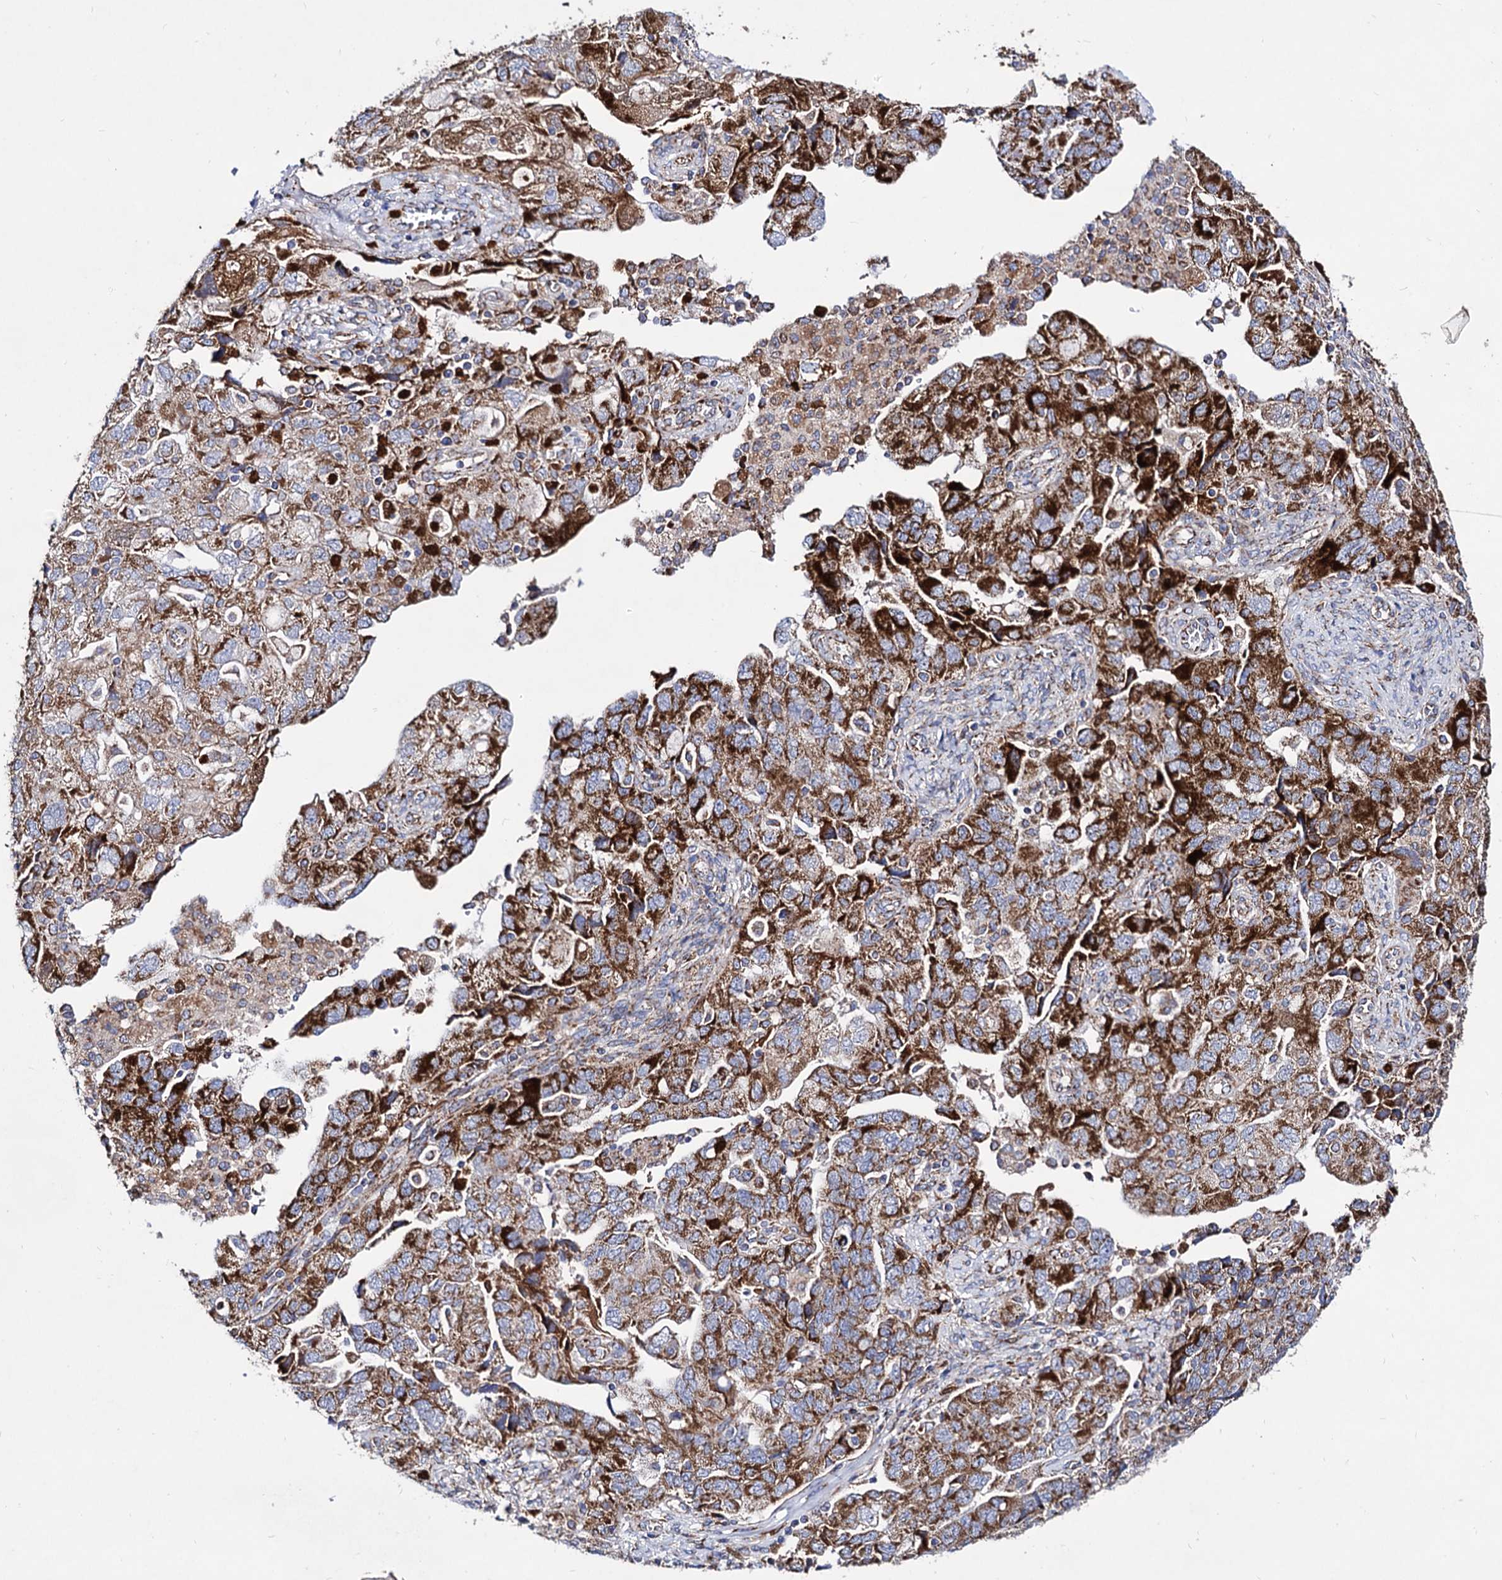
{"staining": {"intensity": "strong", "quantity": "25%-75%", "location": "cytoplasmic/membranous"}, "tissue": "ovarian cancer", "cell_type": "Tumor cells", "image_type": "cancer", "snomed": [{"axis": "morphology", "description": "Carcinoma, NOS"}, {"axis": "morphology", "description": "Cystadenocarcinoma, serous, NOS"}, {"axis": "topography", "description": "Ovary"}], "caption": "This photomicrograph shows immunohistochemistry (IHC) staining of human ovarian cancer, with high strong cytoplasmic/membranous staining in approximately 25%-75% of tumor cells.", "gene": "ACAD9", "patient": {"sex": "female", "age": 69}}